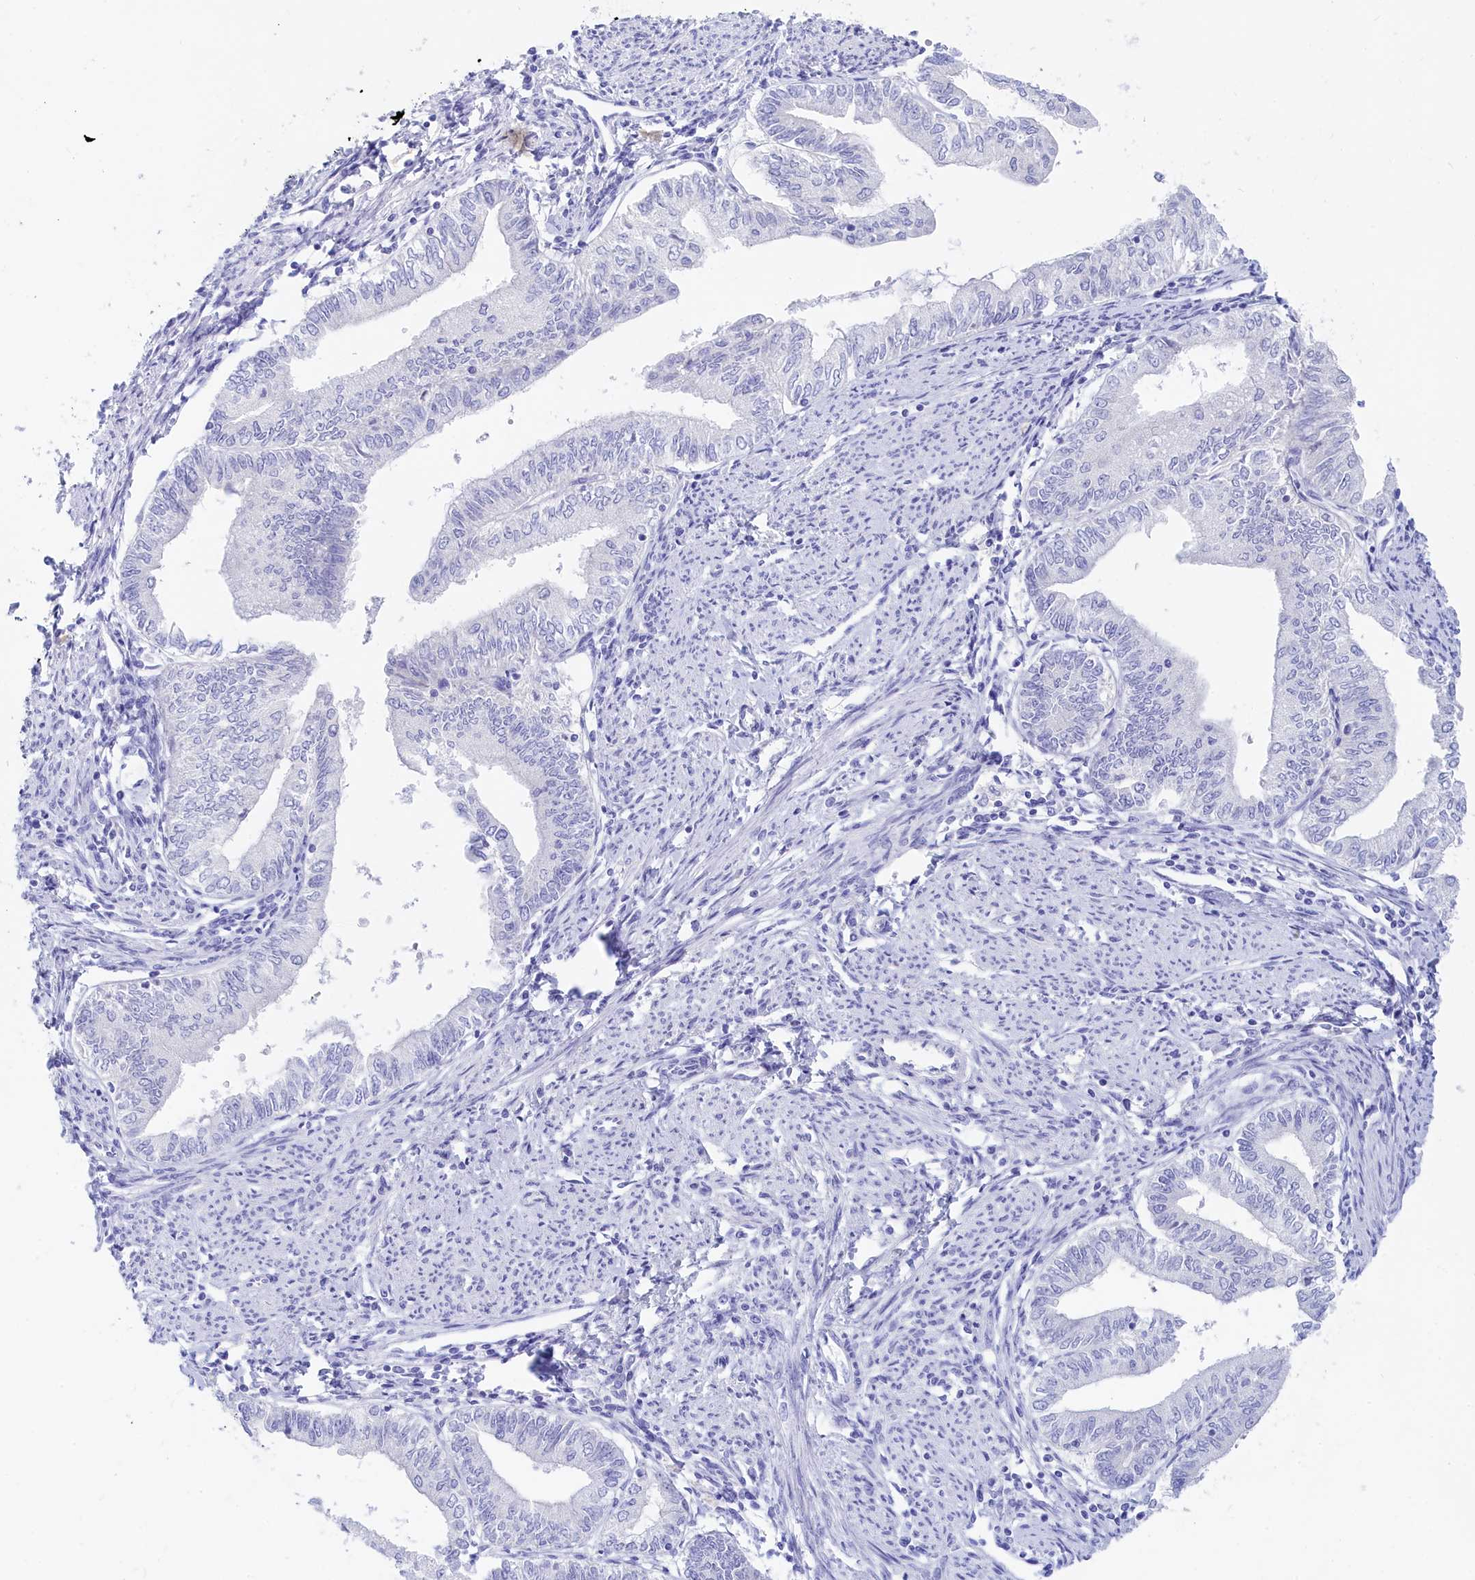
{"staining": {"intensity": "negative", "quantity": "none", "location": "none"}, "tissue": "endometrial cancer", "cell_type": "Tumor cells", "image_type": "cancer", "snomed": [{"axis": "morphology", "description": "Adenocarcinoma, NOS"}, {"axis": "topography", "description": "Endometrium"}], "caption": "This is an IHC micrograph of human endometrial cancer (adenocarcinoma). There is no expression in tumor cells.", "gene": "TRIM10", "patient": {"sex": "female", "age": 66}}